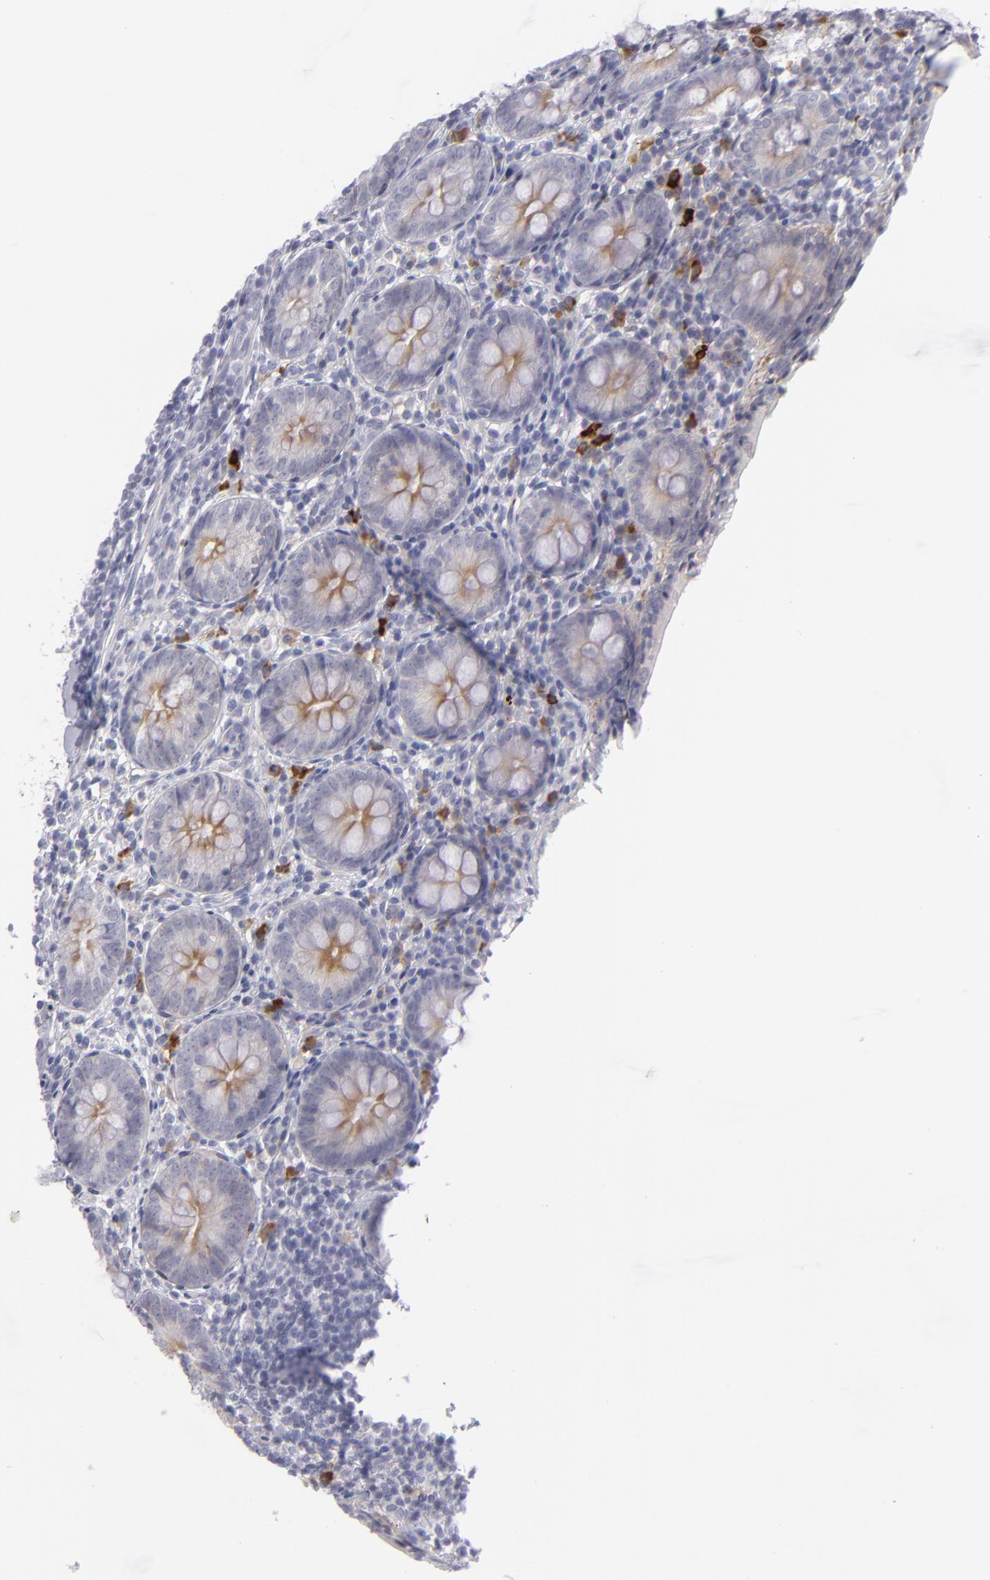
{"staining": {"intensity": "weak", "quantity": ">75%", "location": "cytoplasmic/membranous"}, "tissue": "appendix", "cell_type": "Glandular cells", "image_type": "normal", "snomed": [{"axis": "morphology", "description": "Normal tissue, NOS"}, {"axis": "topography", "description": "Appendix"}], "caption": "Immunohistochemical staining of benign appendix exhibits weak cytoplasmic/membranous protein expression in approximately >75% of glandular cells.", "gene": "ITGB4", "patient": {"sex": "female", "age": 10}}